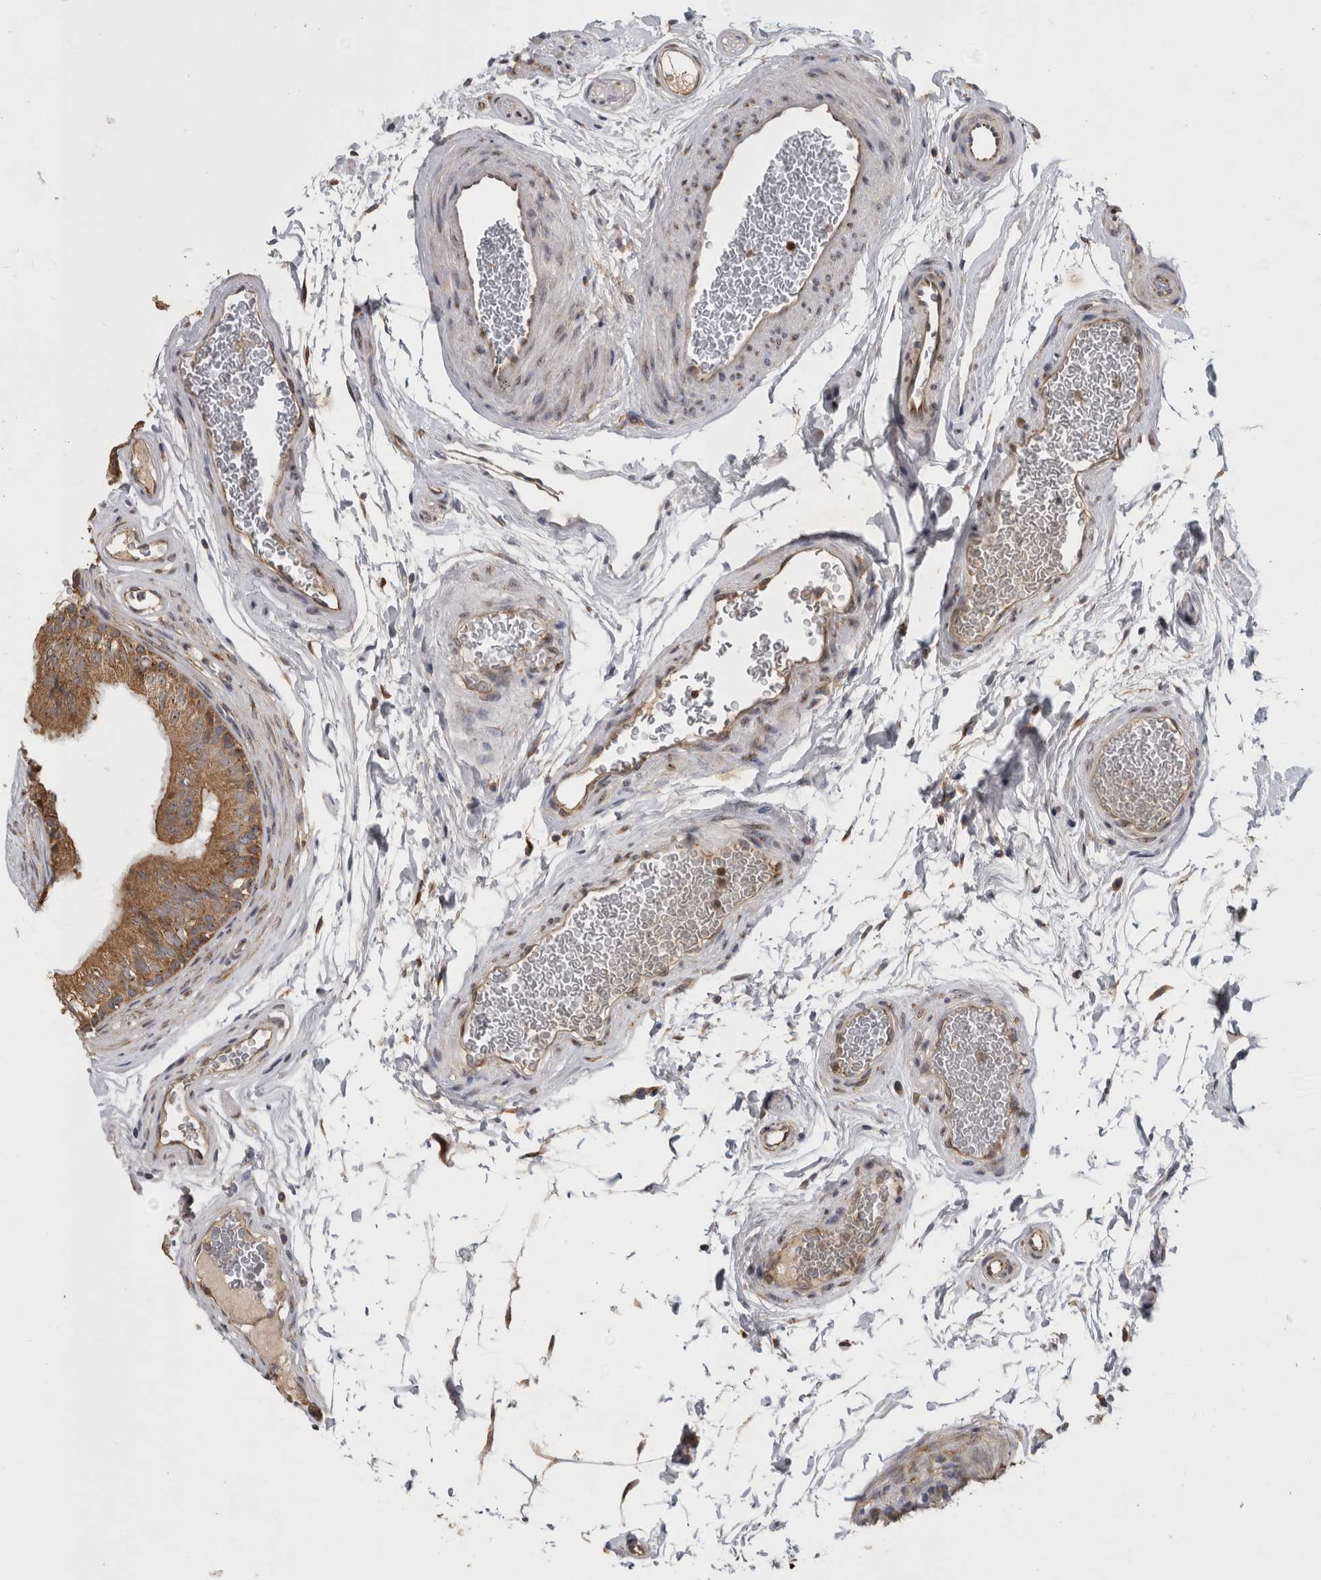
{"staining": {"intensity": "moderate", "quantity": ">75%", "location": "cytoplasmic/membranous"}, "tissue": "epididymis", "cell_type": "Glandular cells", "image_type": "normal", "snomed": [{"axis": "morphology", "description": "Normal tissue, NOS"}, {"axis": "topography", "description": "Epididymis"}], "caption": "About >75% of glandular cells in unremarkable epididymis exhibit moderate cytoplasmic/membranous protein positivity as visualized by brown immunohistochemical staining.", "gene": "ATXN2", "patient": {"sex": "male", "age": 36}}